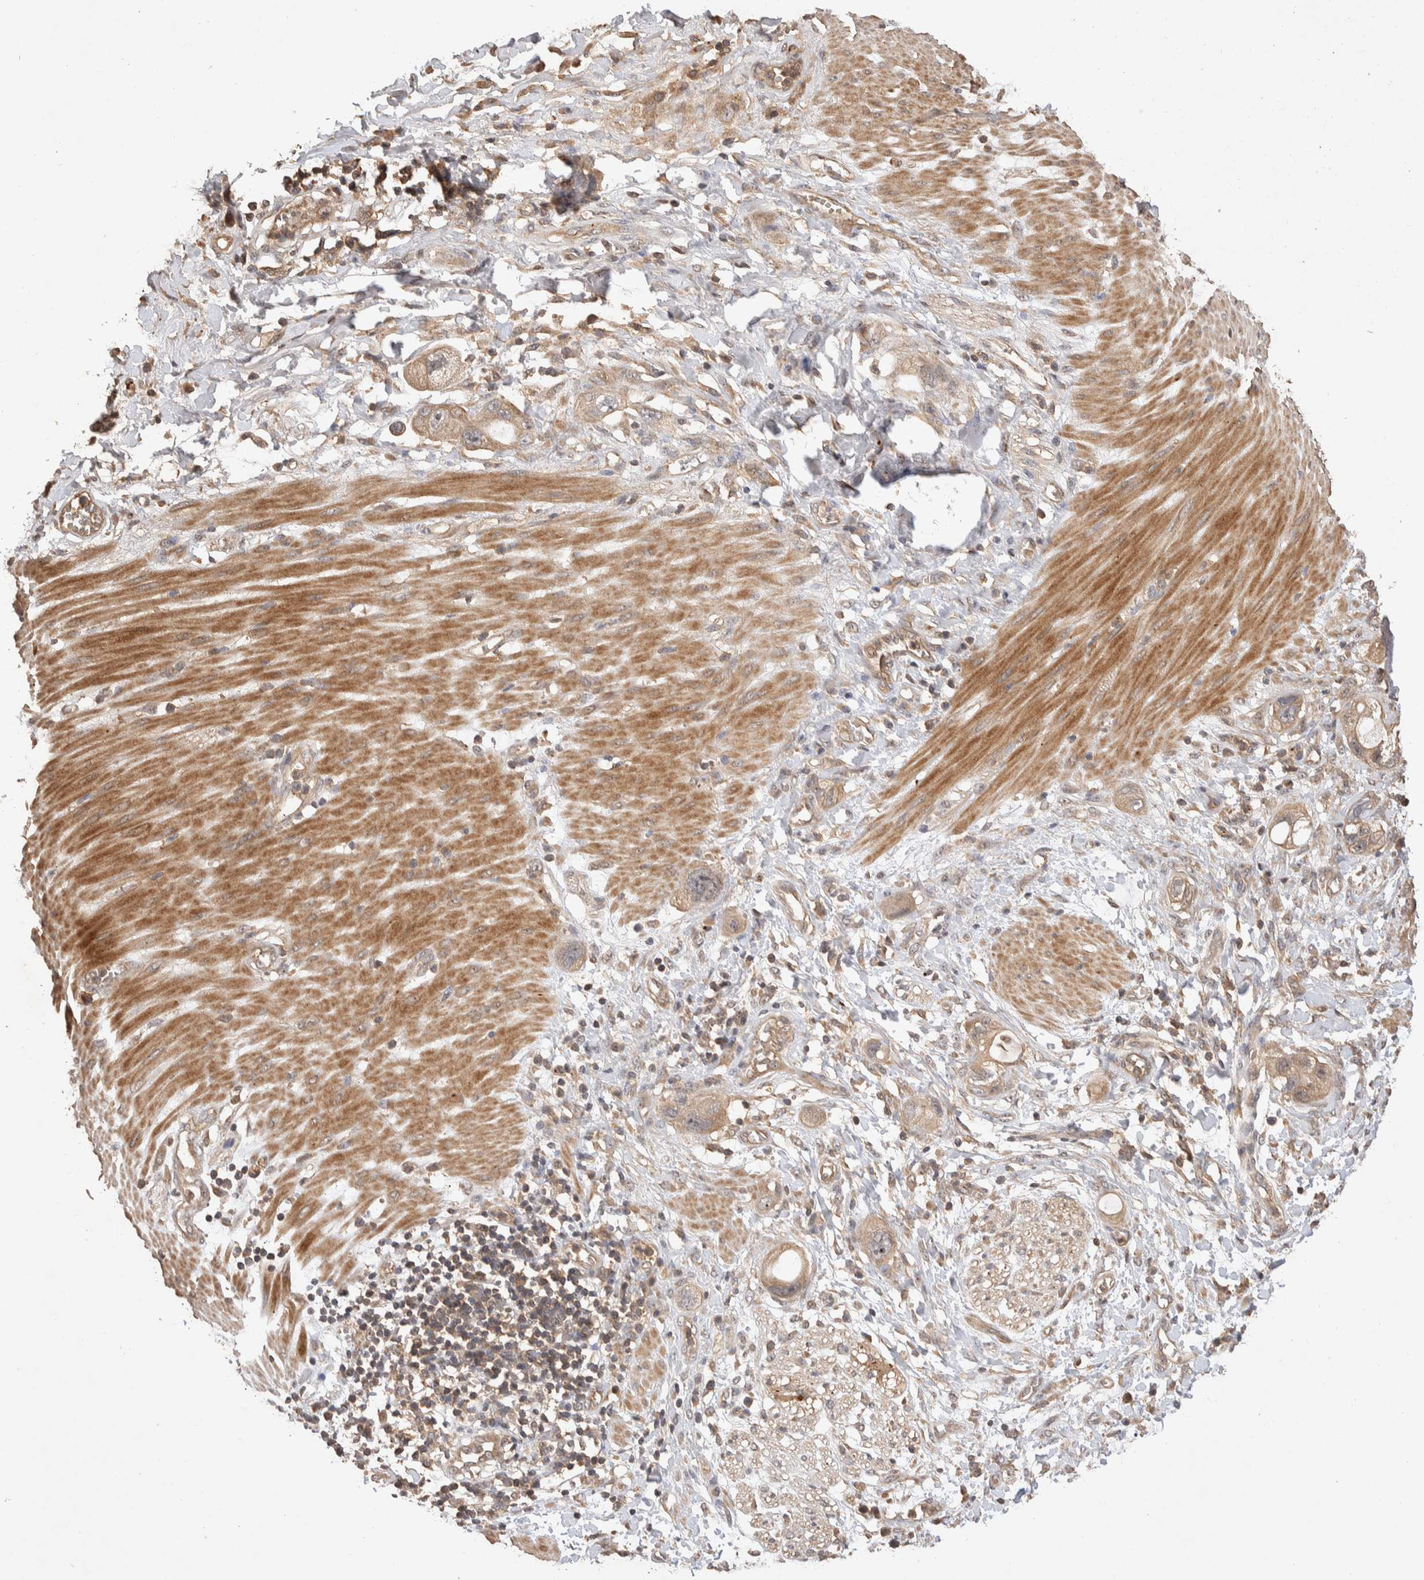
{"staining": {"intensity": "weak", "quantity": ">75%", "location": "cytoplasmic/membranous"}, "tissue": "stomach cancer", "cell_type": "Tumor cells", "image_type": "cancer", "snomed": [{"axis": "morphology", "description": "Adenocarcinoma, NOS"}, {"axis": "topography", "description": "Stomach"}, {"axis": "topography", "description": "Stomach, lower"}], "caption": "DAB (3,3'-diaminobenzidine) immunohistochemical staining of human stomach adenocarcinoma shows weak cytoplasmic/membranous protein staining in about >75% of tumor cells.", "gene": "NSMAF", "patient": {"sex": "female", "age": 48}}